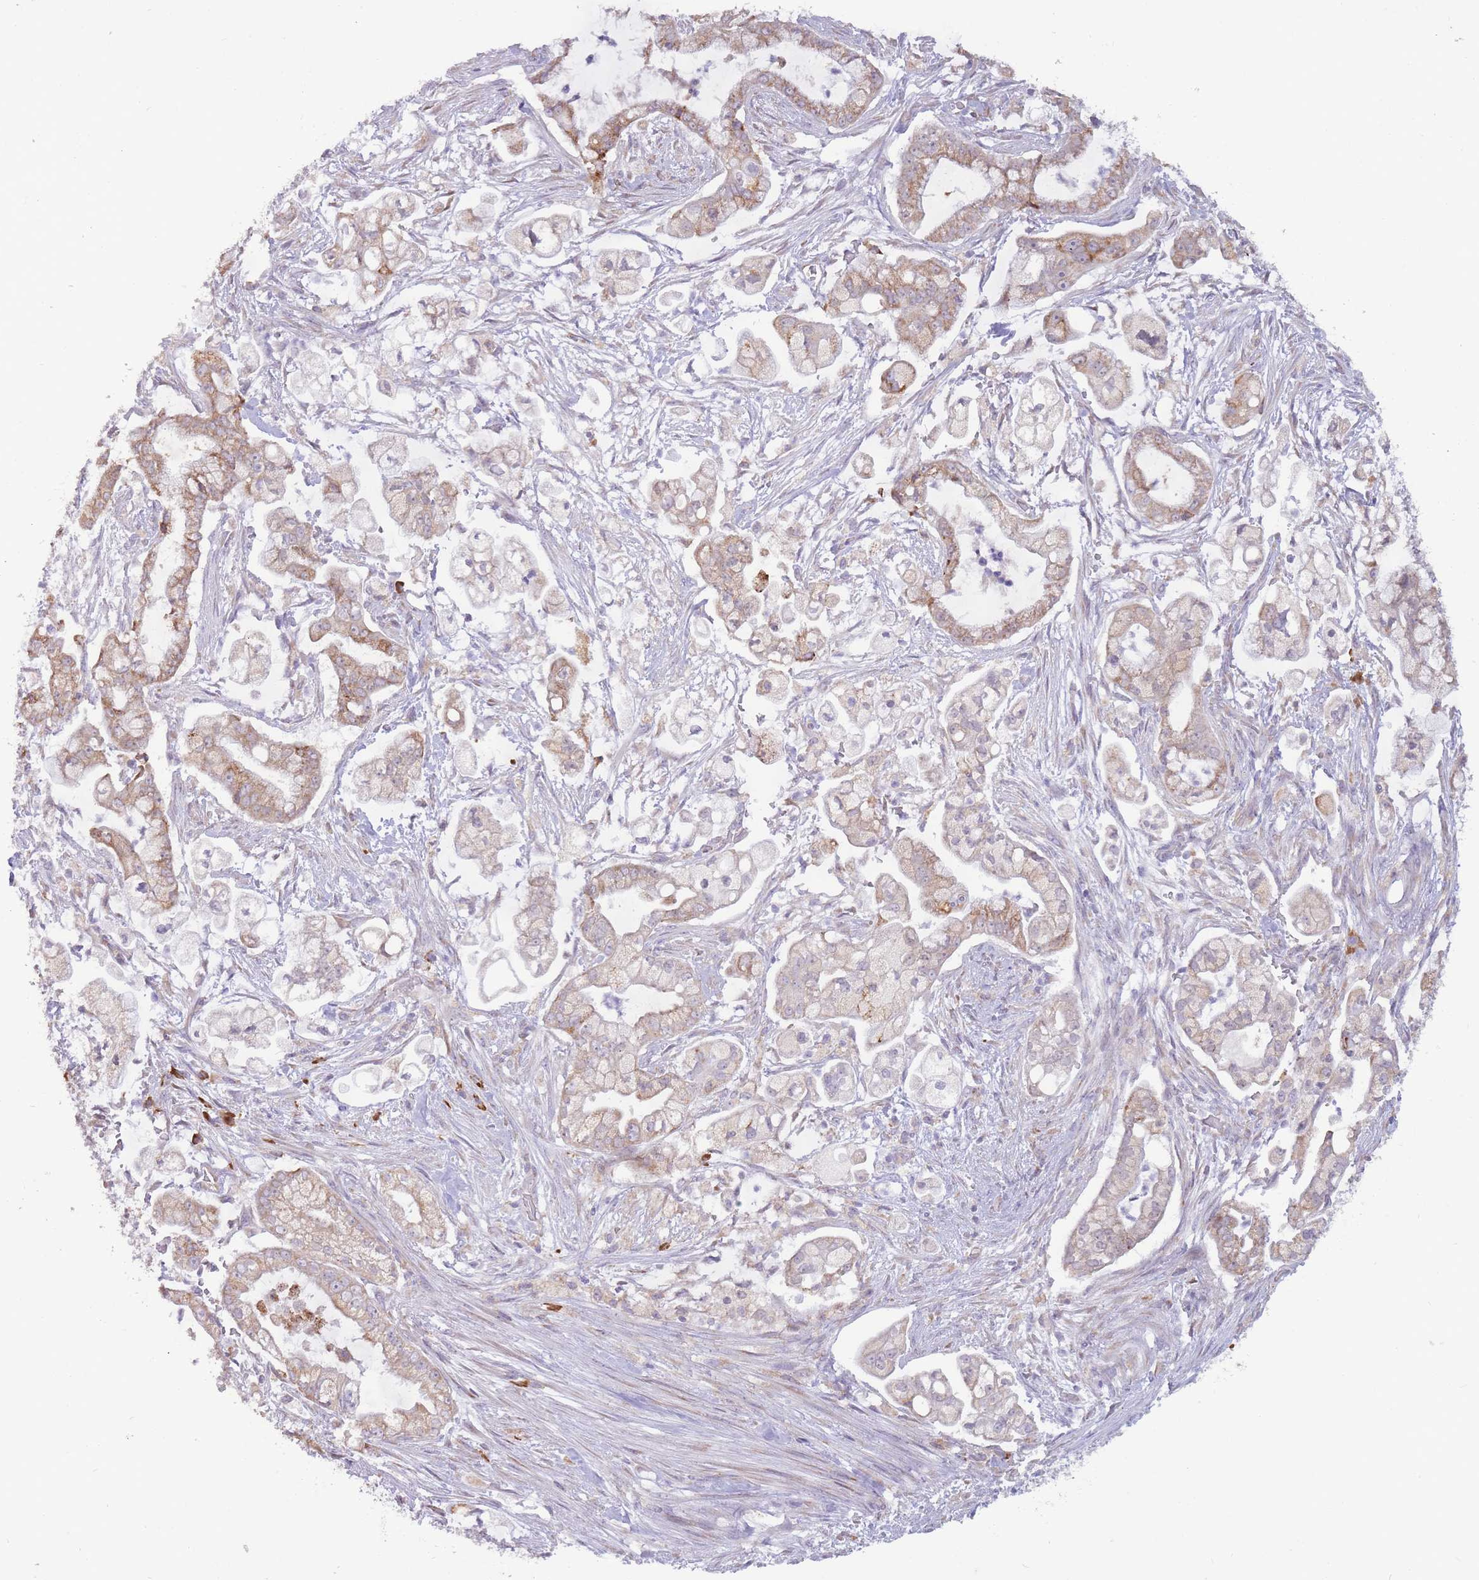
{"staining": {"intensity": "moderate", "quantity": "25%-75%", "location": "cytoplasmic/membranous"}, "tissue": "pancreatic cancer", "cell_type": "Tumor cells", "image_type": "cancer", "snomed": [{"axis": "morphology", "description": "Adenocarcinoma, NOS"}, {"axis": "topography", "description": "Pancreas"}], "caption": "This is a photomicrograph of IHC staining of pancreatic cancer, which shows moderate positivity in the cytoplasmic/membranous of tumor cells.", "gene": "TRAPPC5", "patient": {"sex": "female", "age": 69}}